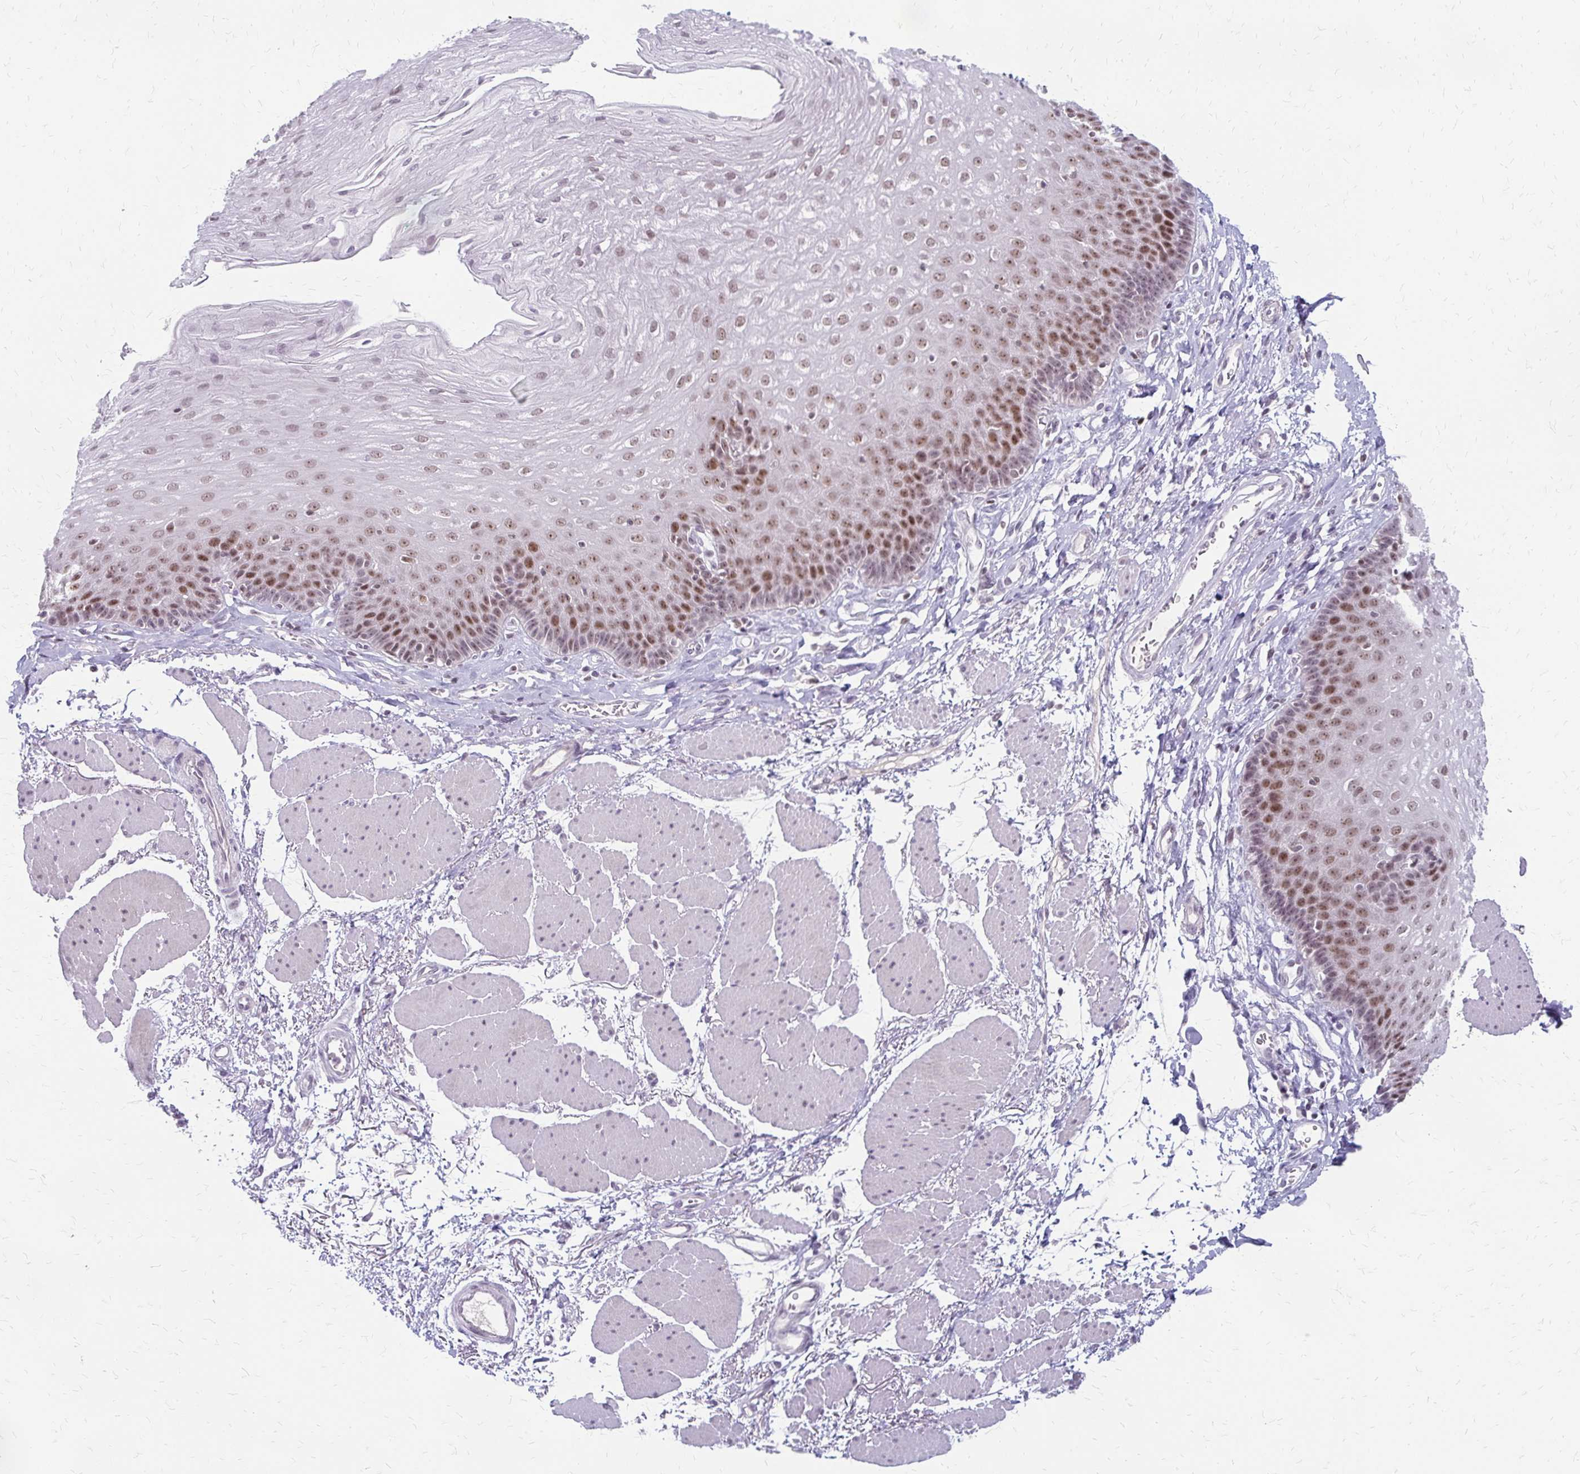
{"staining": {"intensity": "moderate", "quantity": ">75%", "location": "nuclear"}, "tissue": "esophagus", "cell_type": "Squamous epithelial cells", "image_type": "normal", "snomed": [{"axis": "morphology", "description": "Normal tissue, NOS"}, {"axis": "topography", "description": "Esophagus"}], "caption": "Immunohistochemistry (IHC) (DAB (3,3'-diaminobenzidine)) staining of normal esophagus demonstrates moderate nuclear protein staining in about >75% of squamous epithelial cells.", "gene": "EED", "patient": {"sex": "female", "age": 81}}